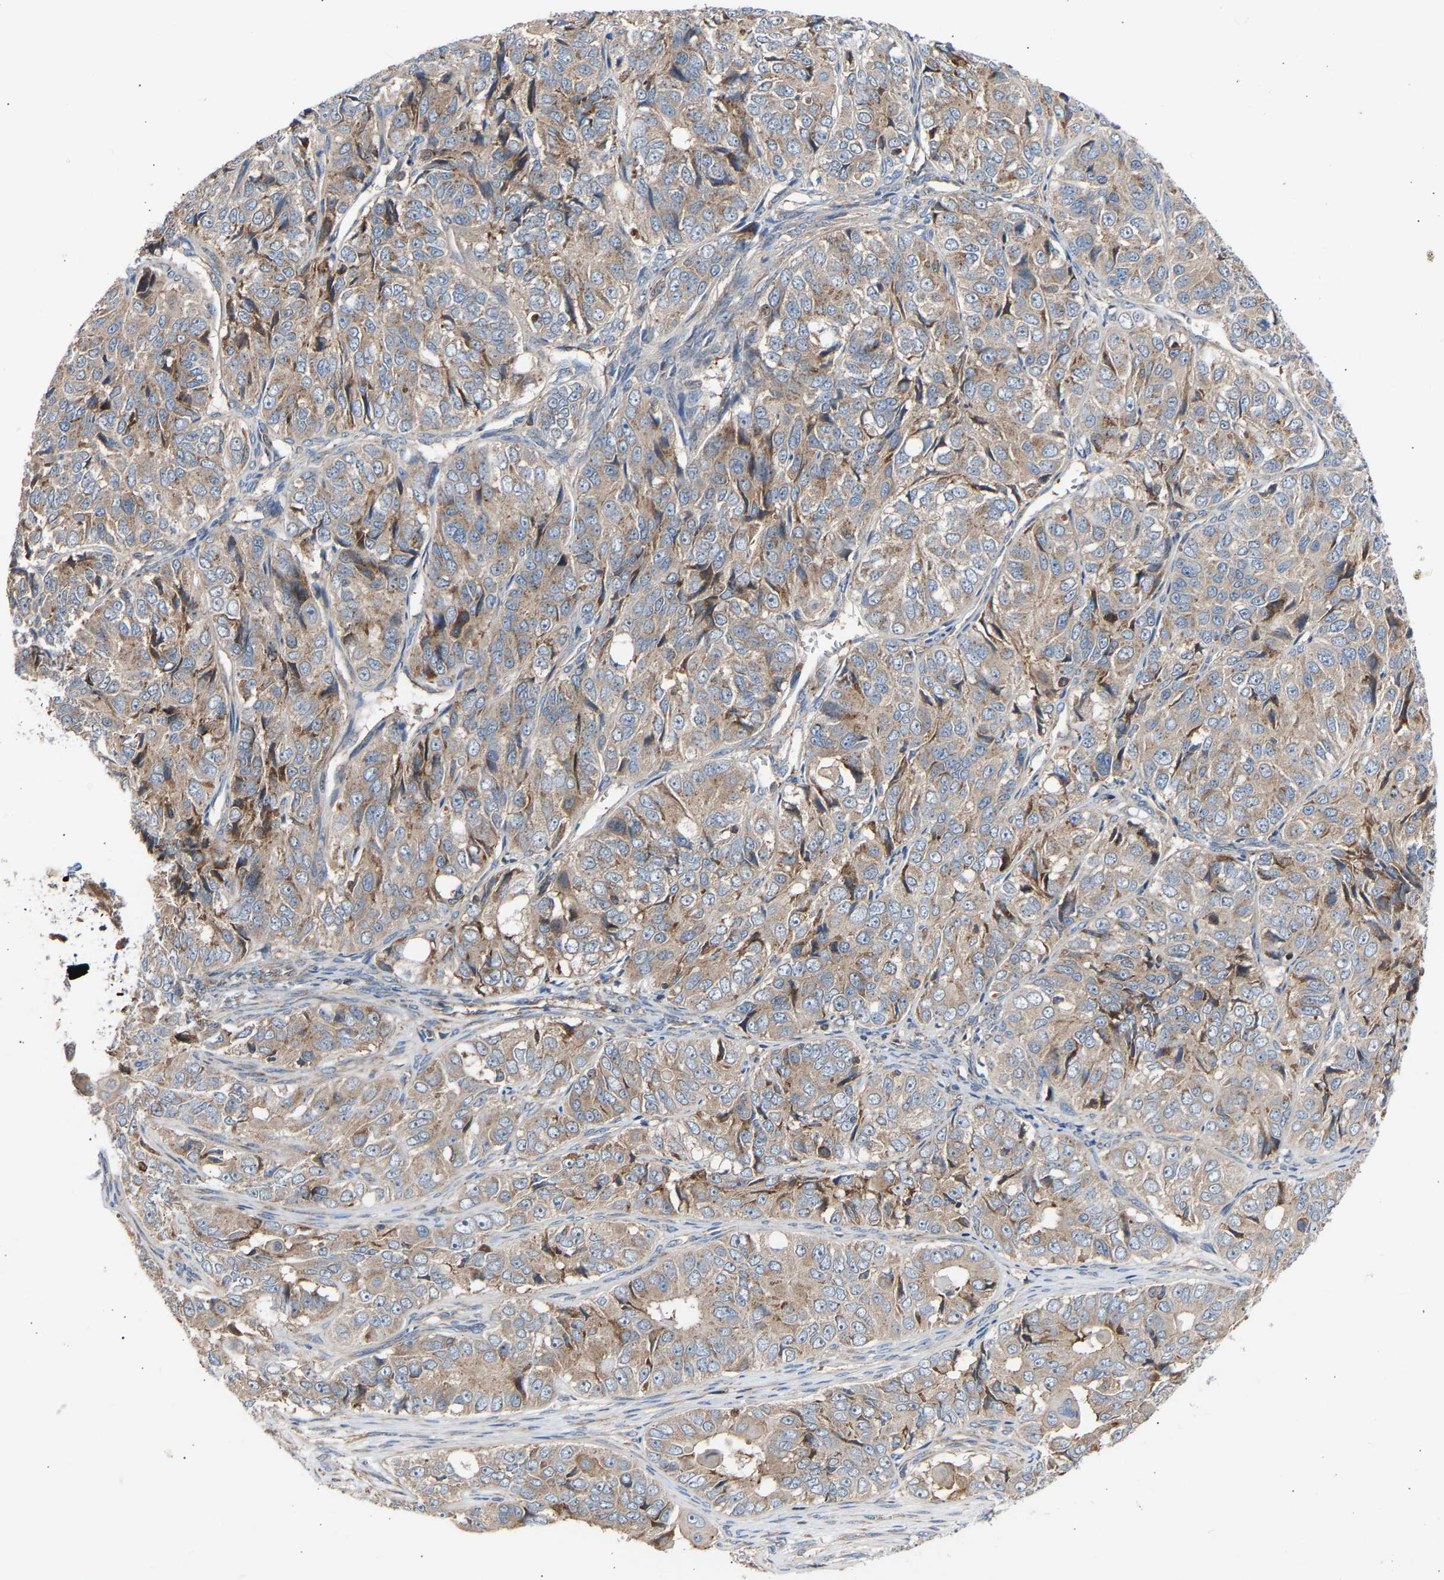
{"staining": {"intensity": "weak", "quantity": ">75%", "location": "cytoplasmic/membranous"}, "tissue": "ovarian cancer", "cell_type": "Tumor cells", "image_type": "cancer", "snomed": [{"axis": "morphology", "description": "Carcinoma, endometroid"}, {"axis": "topography", "description": "Ovary"}], "caption": "Weak cytoplasmic/membranous protein staining is identified in about >75% of tumor cells in endometroid carcinoma (ovarian).", "gene": "GCN1", "patient": {"sex": "female", "age": 51}}